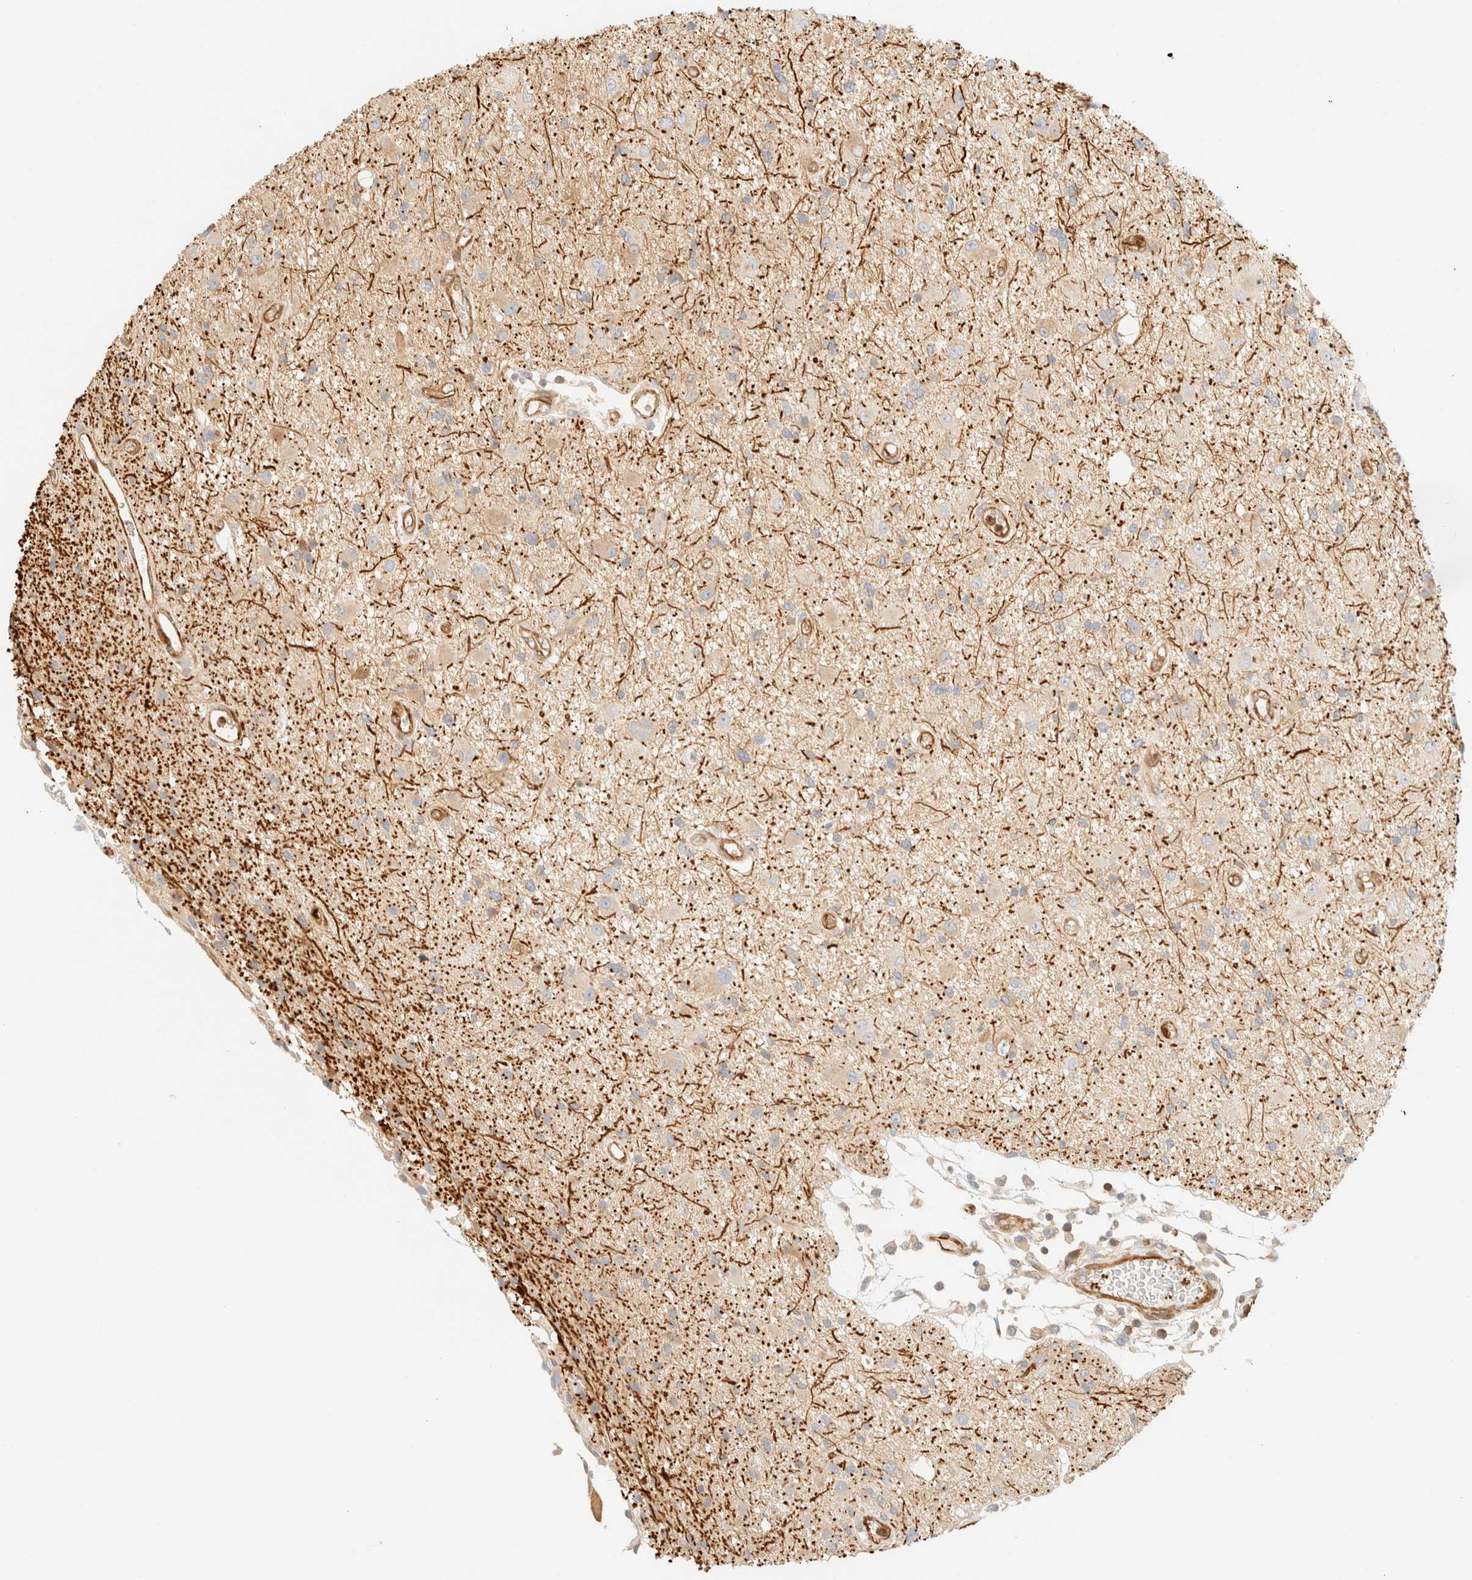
{"staining": {"intensity": "weak", "quantity": "<25%", "location": "cytoplasmic/membranous"}, "tissue": "glioma", "cell_type": "Tumor cells", "image_type": "cancer", "snomed": [{"axis": "morphology", "description": "Glioma, malignant, High grade"}, {"axis": "topography", "description": "Brain"}], "caption": "An immunohistochemistry histopathology image of glioma is shown. There is no staining in tumor cells of glioma. The staining is performed using DAB brown chromogen with nuclei counter-stained in using hematoxylin.", "gene": "OTOP2", "patient": {"sex": "male", "age": 33}}